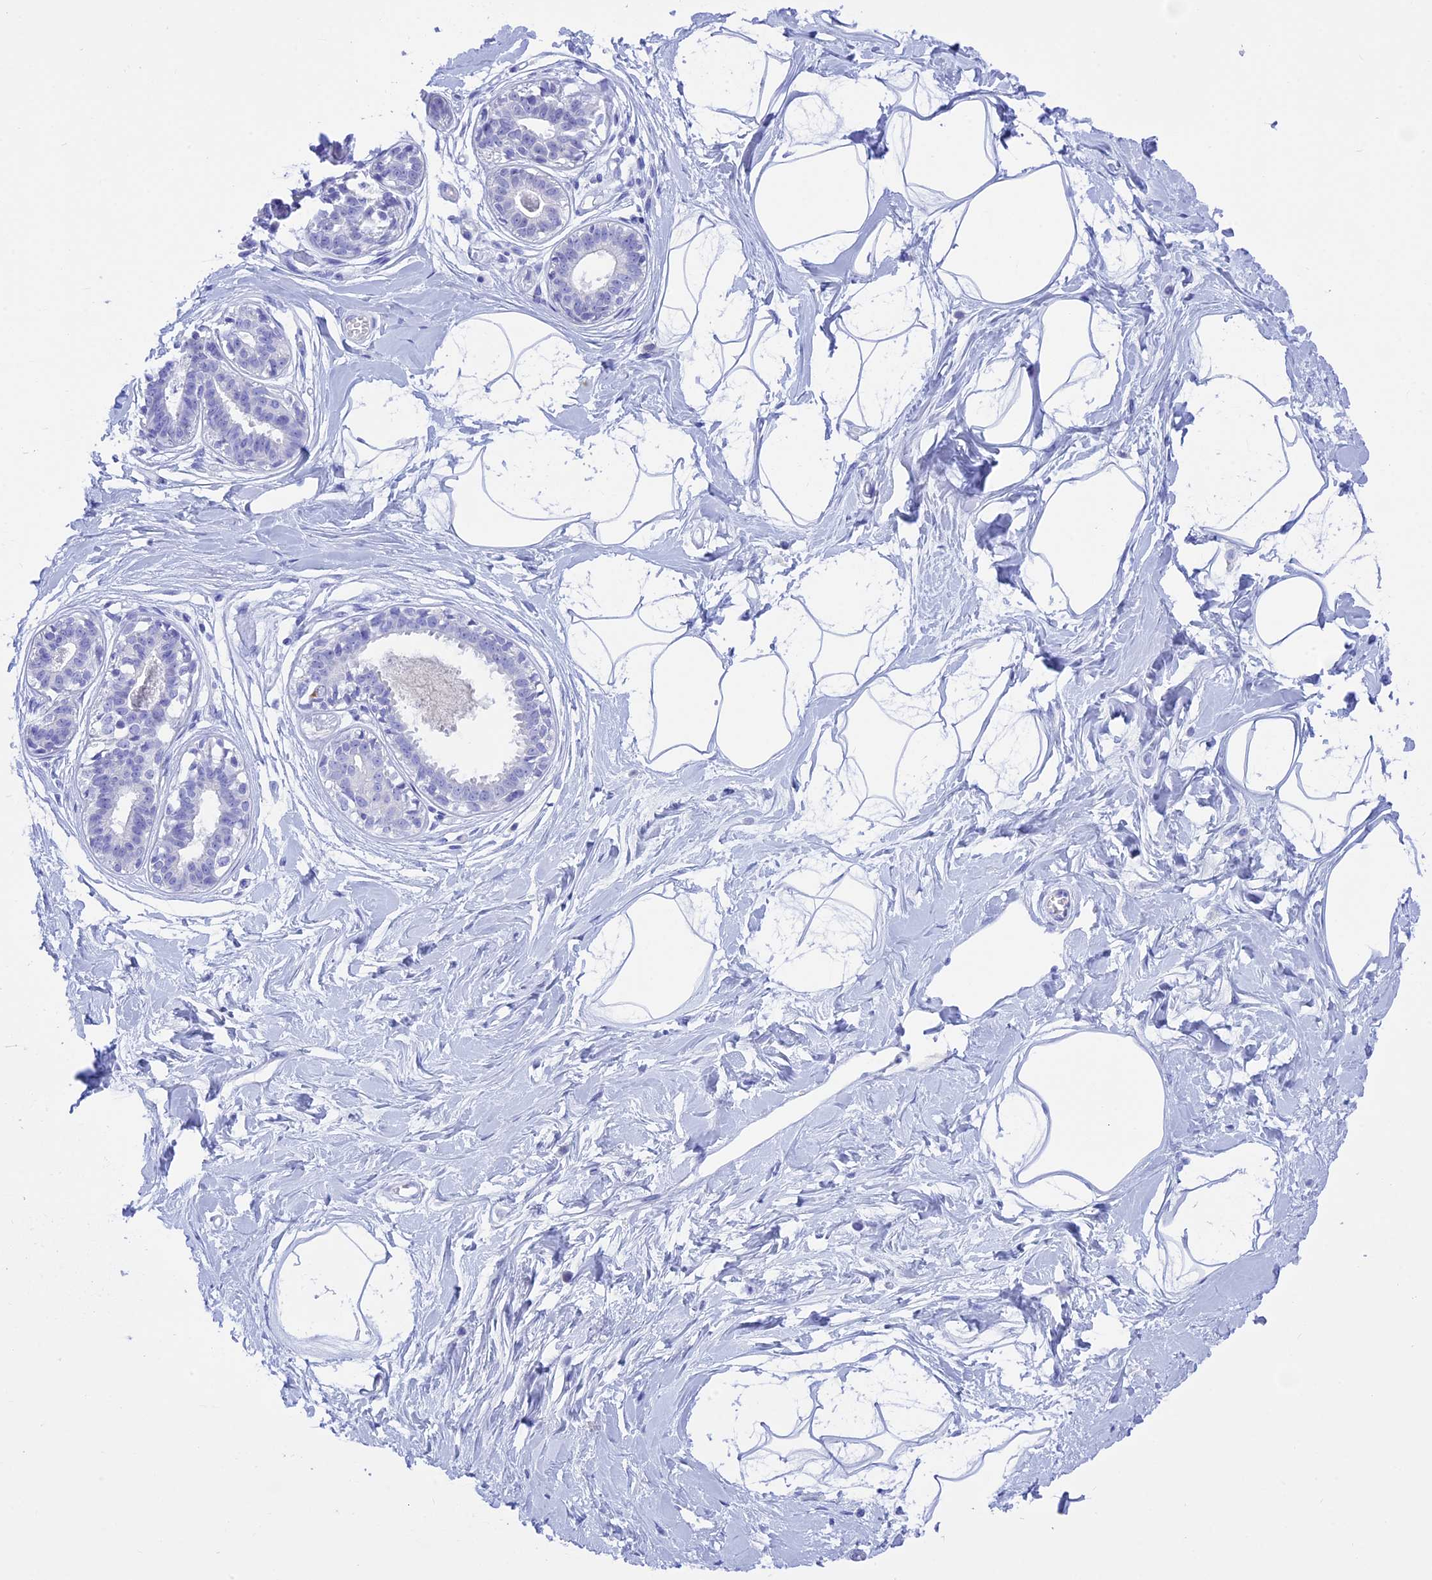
{"staining": {"intensity": "negative", "quantity": "none", "location": "none"}, "tissue": "breast", "cell_type": "Adipocytes", "image_type": "normal", "snomed": [{"axis": "morphology", "description": "Normal tissue, NOS"}, {"axis": "topography", "description": "Breast"}], "caption": "Immunohistochemical staining of unremarkable human breast demonstrates no significant positivity in adipocytes. The staining was performed using DAB to visualize the protein expression in brown, while the nuclei were stained in blue with hematoxylin (Magnification: 20x).", "gene": "BRI3", "patient": {"sex": "female", "age": 45}}